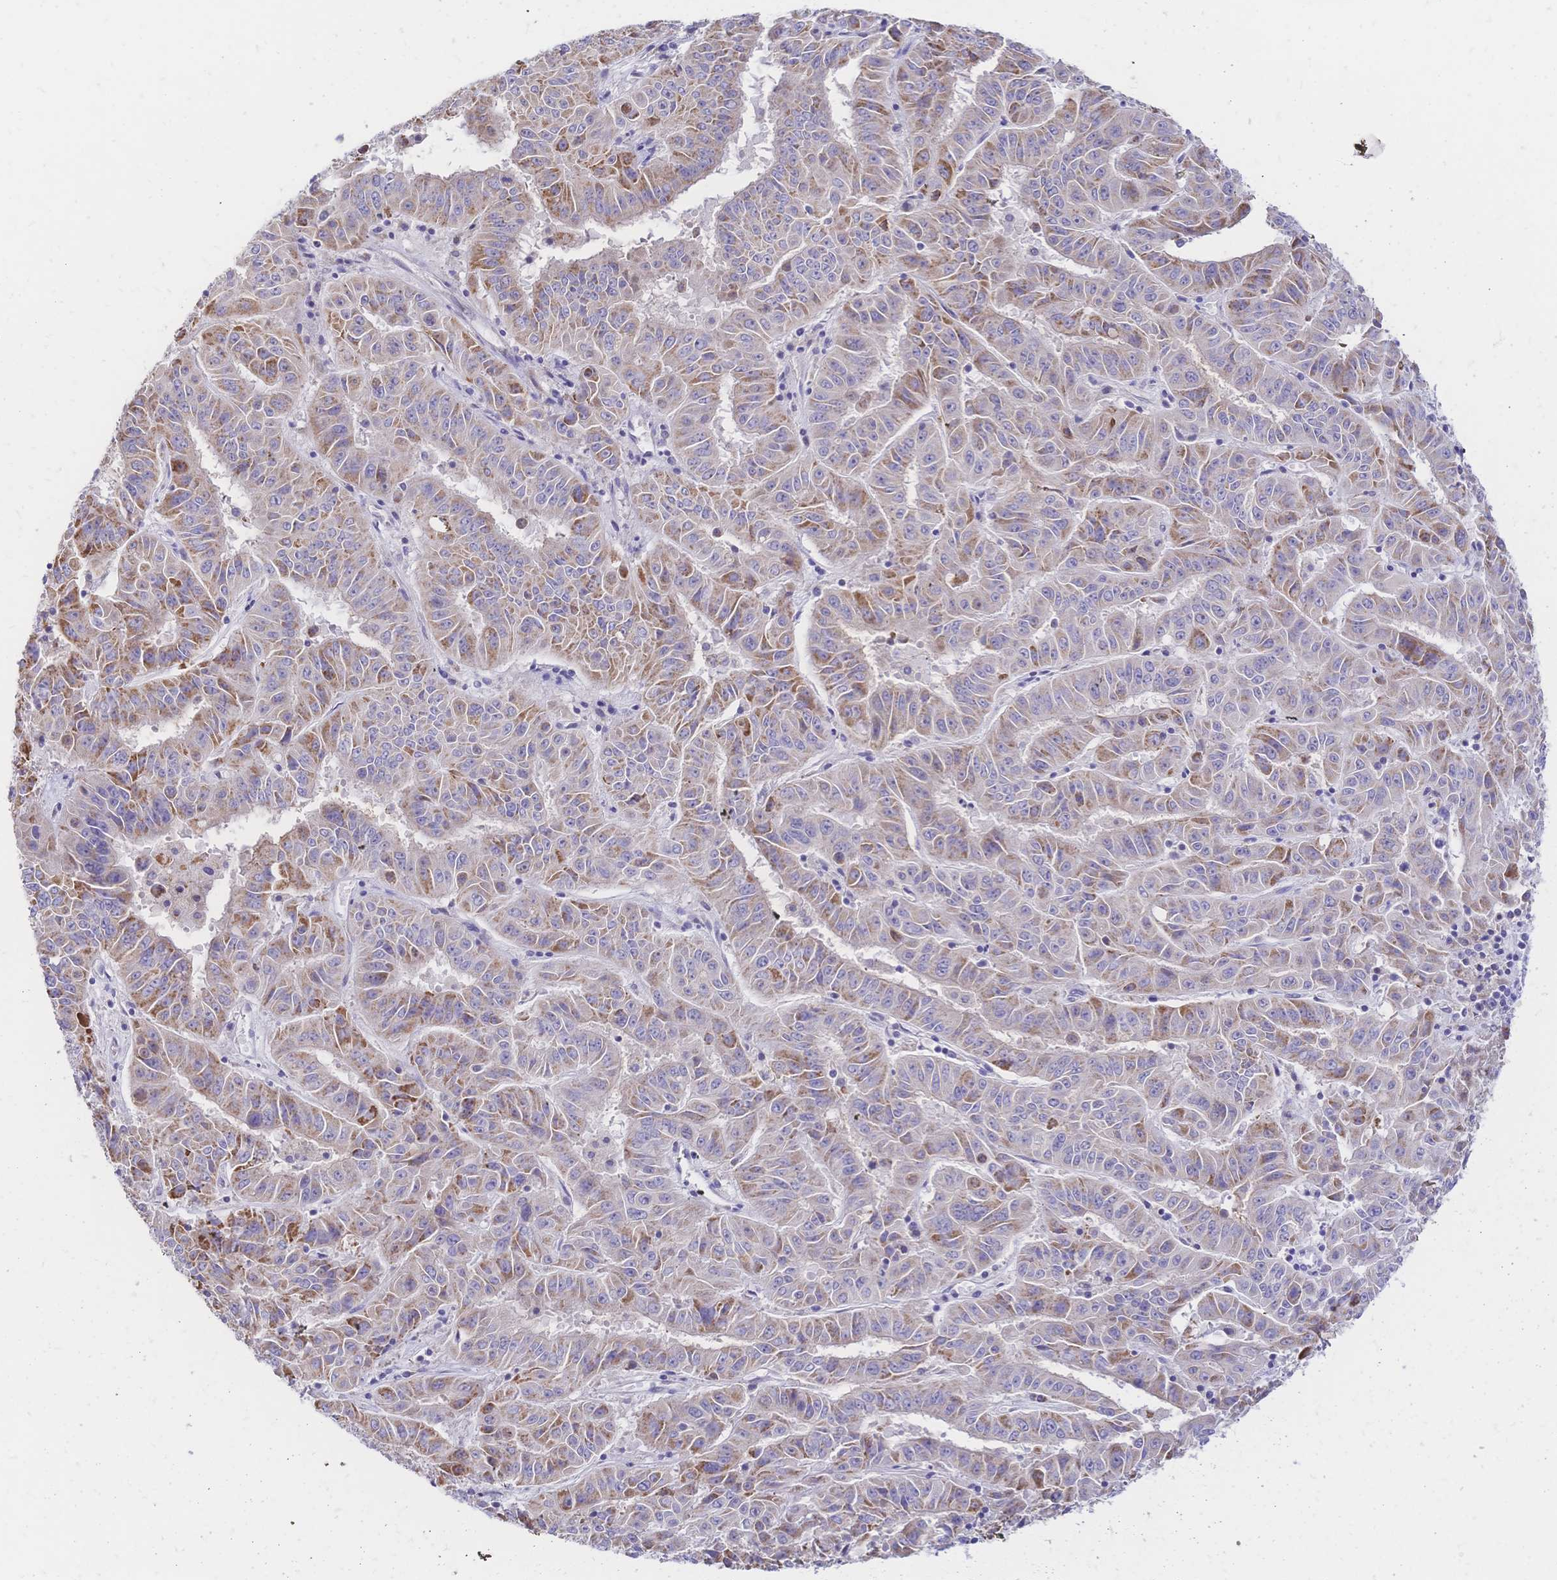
{"staining": {"intensity": "moderate", "quantity": "25%-75%", "location": "cytoplasmic/membranous"}, "tissue": "pancreatic cancer", "cell_type": "Tumor cells", "image_type": "cancer", "snomed": [{"axis": "morphology", "description": "Adenocarcinoma, NOS"}, {"axis": "topography", "description": "Pancreas"}], "caption": "Moderate cytoplasmic/membranous protein staining is appreciated in about 25%-75% of tumor cells in pancreatic adenocarcinoma.", "gene": "CLEC18B", "patient": {"sex": "male", "age": 63}}